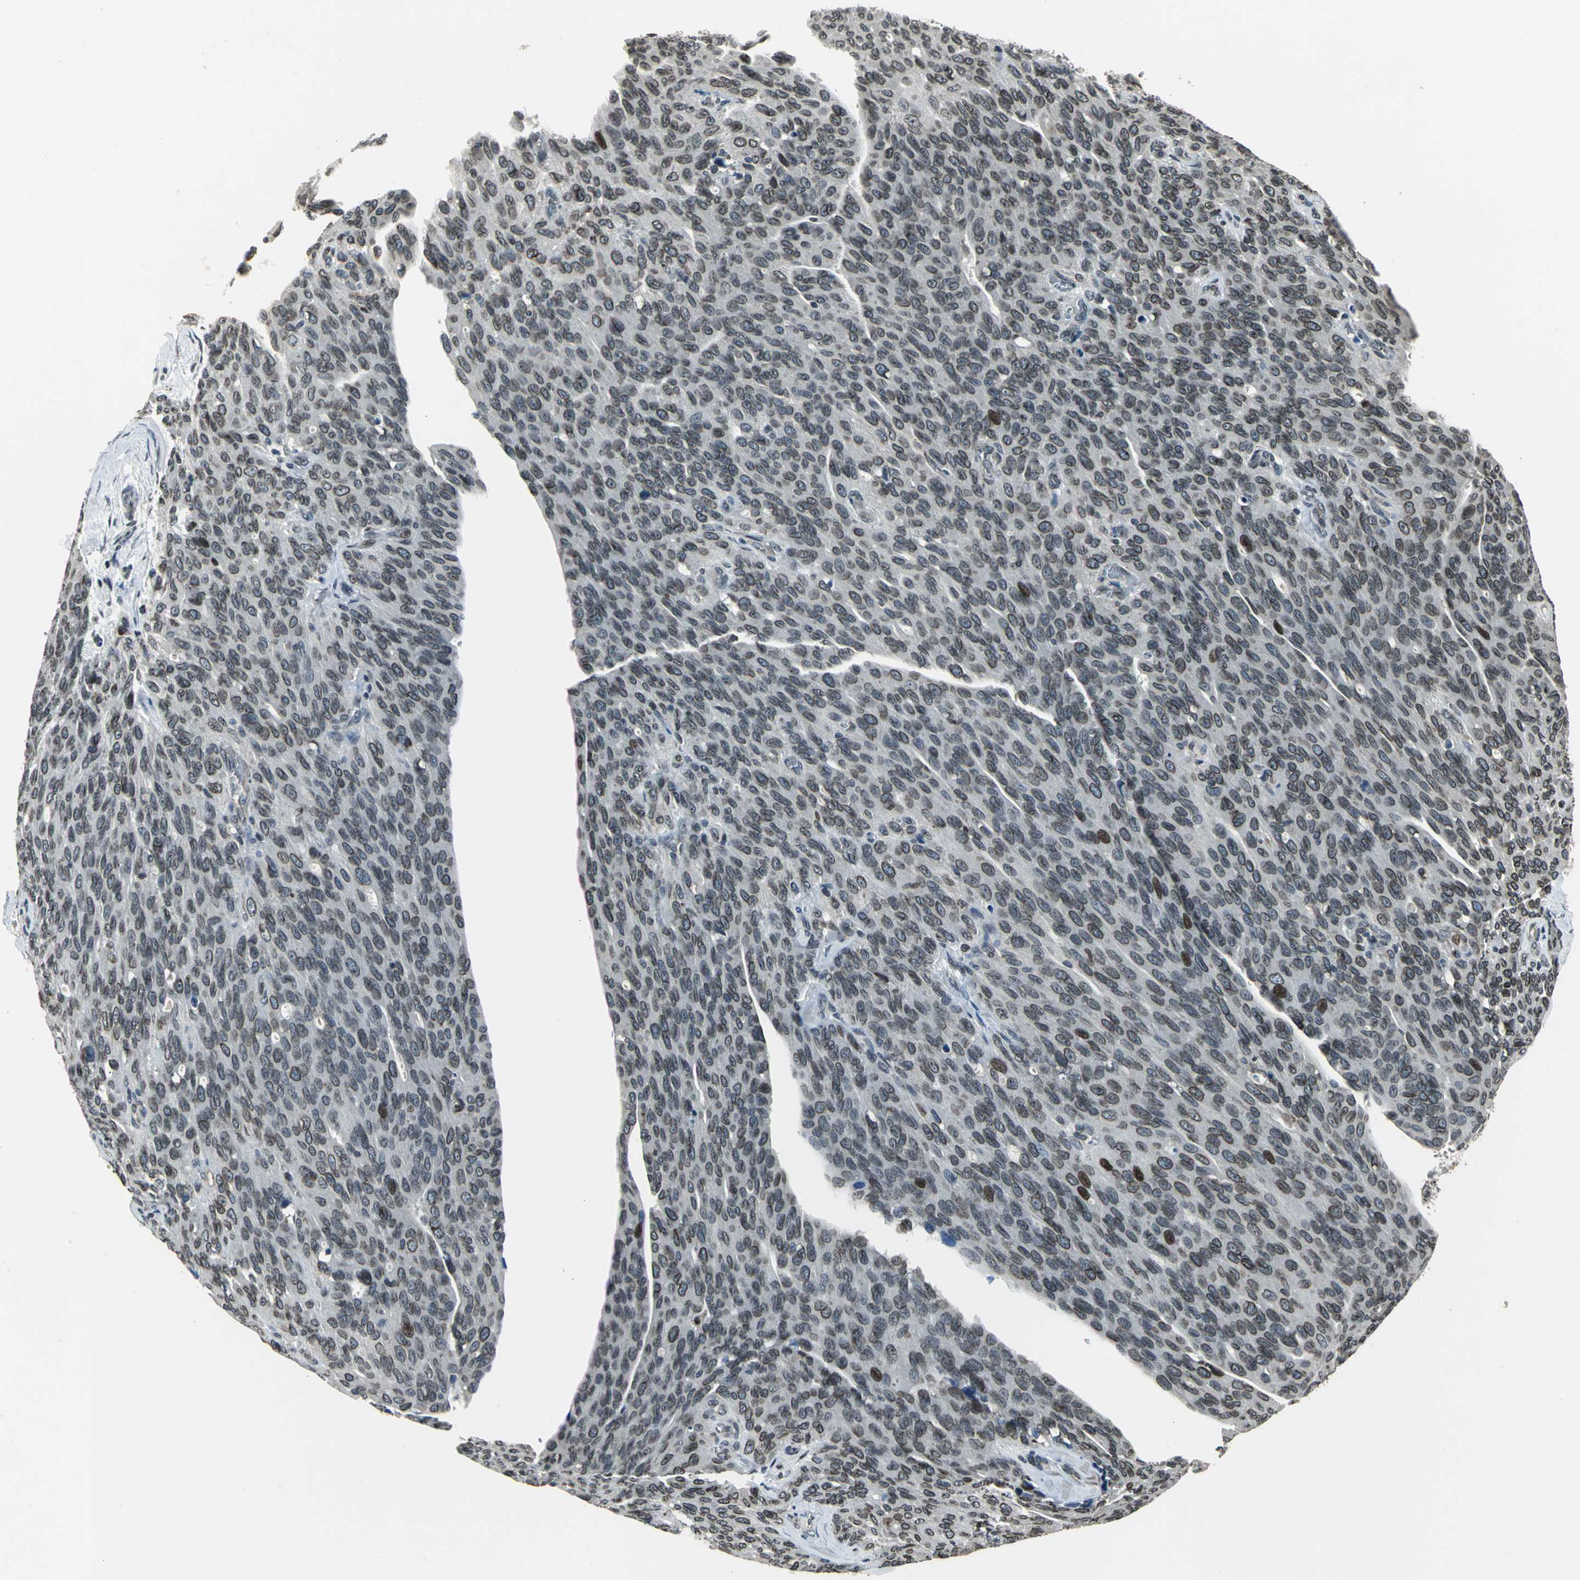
{"staining": {"intensity": "moderate", "quantity": "25%-75%", "location": "cytoplasmic/membranous,nuclear"}, "tissue": "ovarian cancer", "cell_type": "Tumor cells", "image_type": "cancer", "snomed": [{"axis": "morphology", "description": "Carcinoma, endometroid"}, {"axis": "topography", "description": "Ovary"}], "caption": "Immunohistochemical staining of human ovarian cancer exhibits moderate cytoplasmic/membranous and nuclear protein positivity in approximately 25%-75% of tumor cells.", "gene": "BRIP1", "patient": {"sex": "female", "age": 60}}